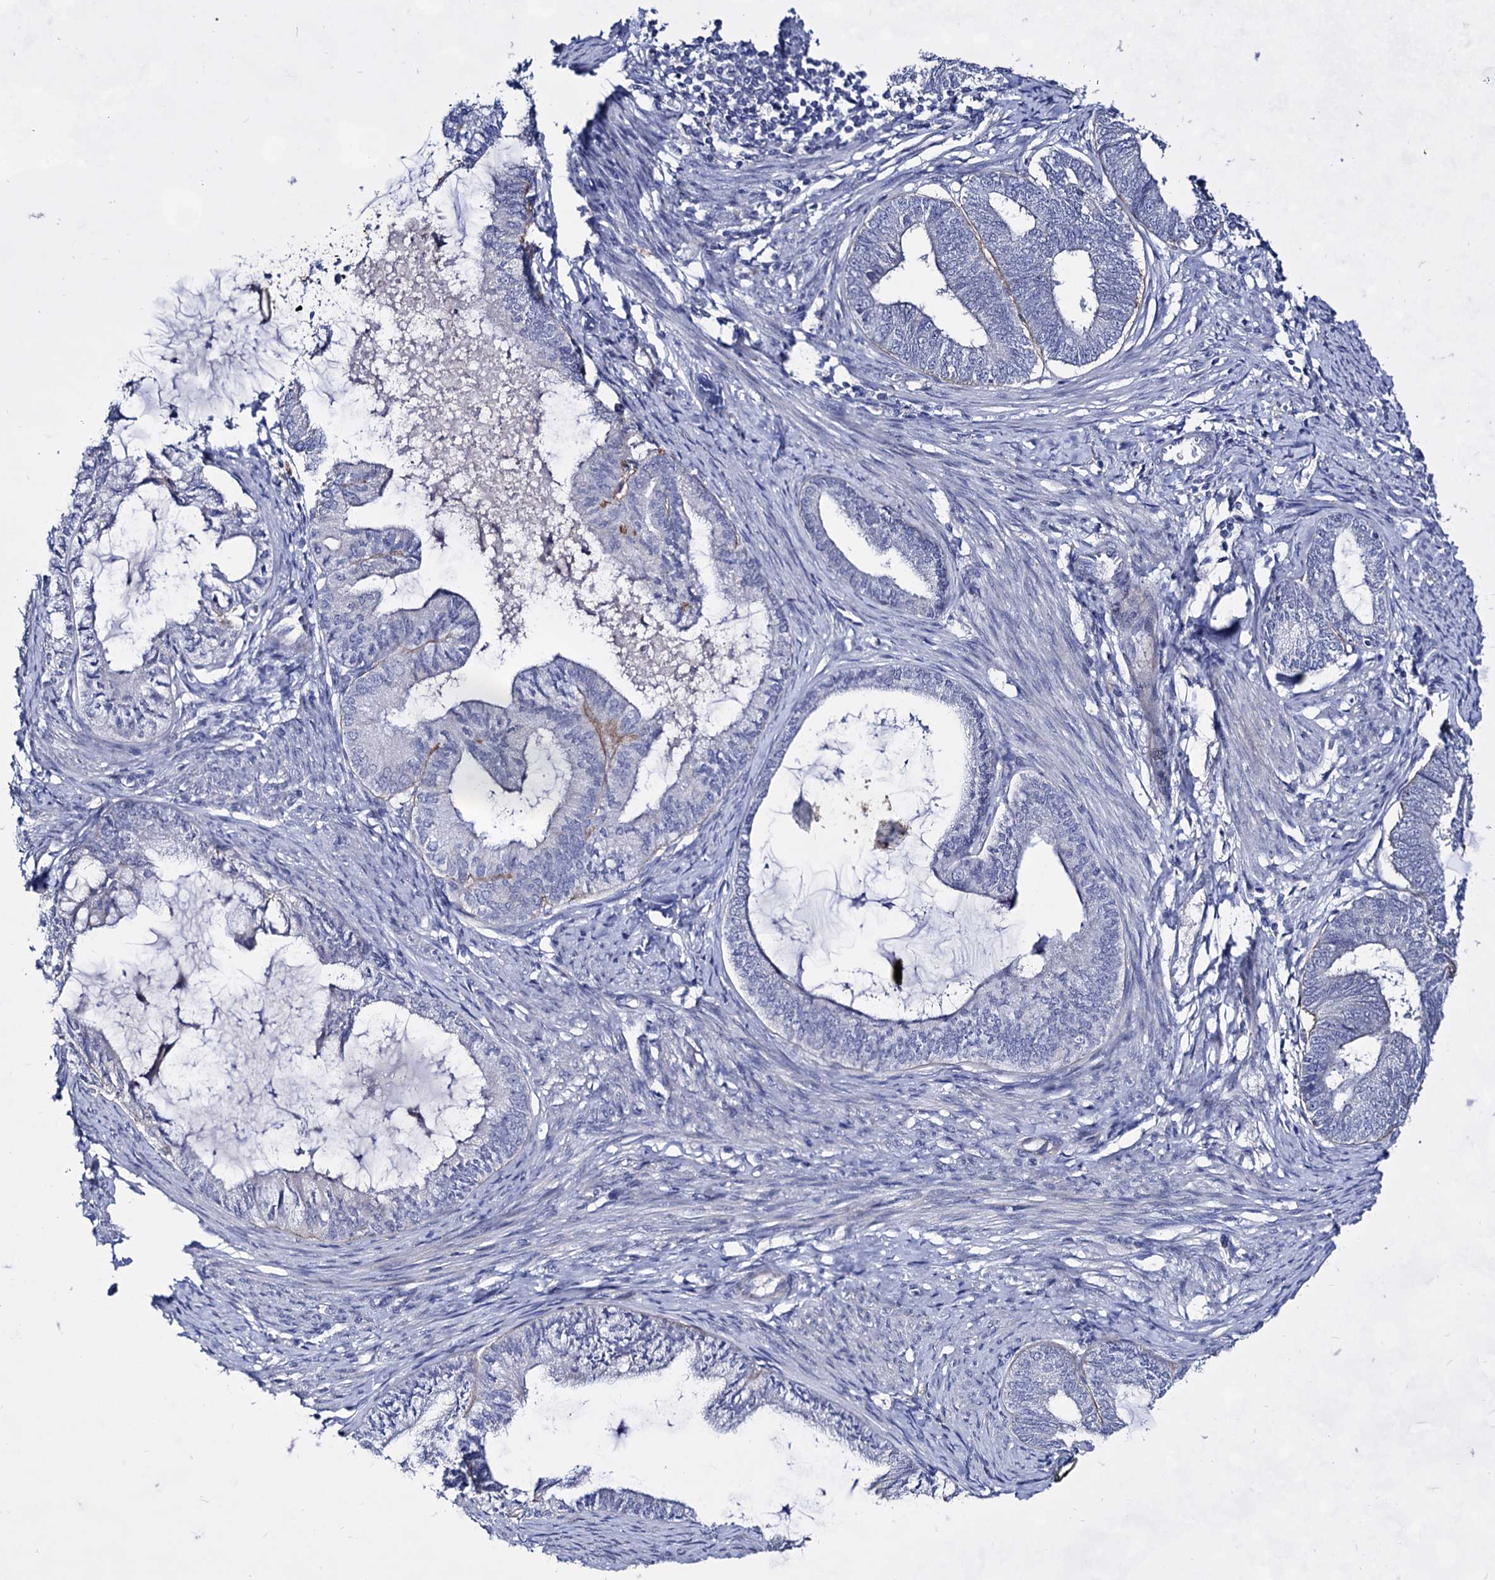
{"staining": {"intensity": "negative", "quantity": "none", "location": "none"}, "tissue": "endometrial cancer", "cell_type": "Tumor cells", "image_type": "cancer", "snomed": [{"axis": "morphology", "description": "Adenocarcinoma, NOS"}, {"axis": "topography", "description": "Endometrium"}], "caption": "Immunohistochemistry (IHC) of endometrial cancer (adenocarcinoma) displays no positivity in tumor cells.", "gene": "PLIN1", "patient": {"sex": "female", "age": 86}}